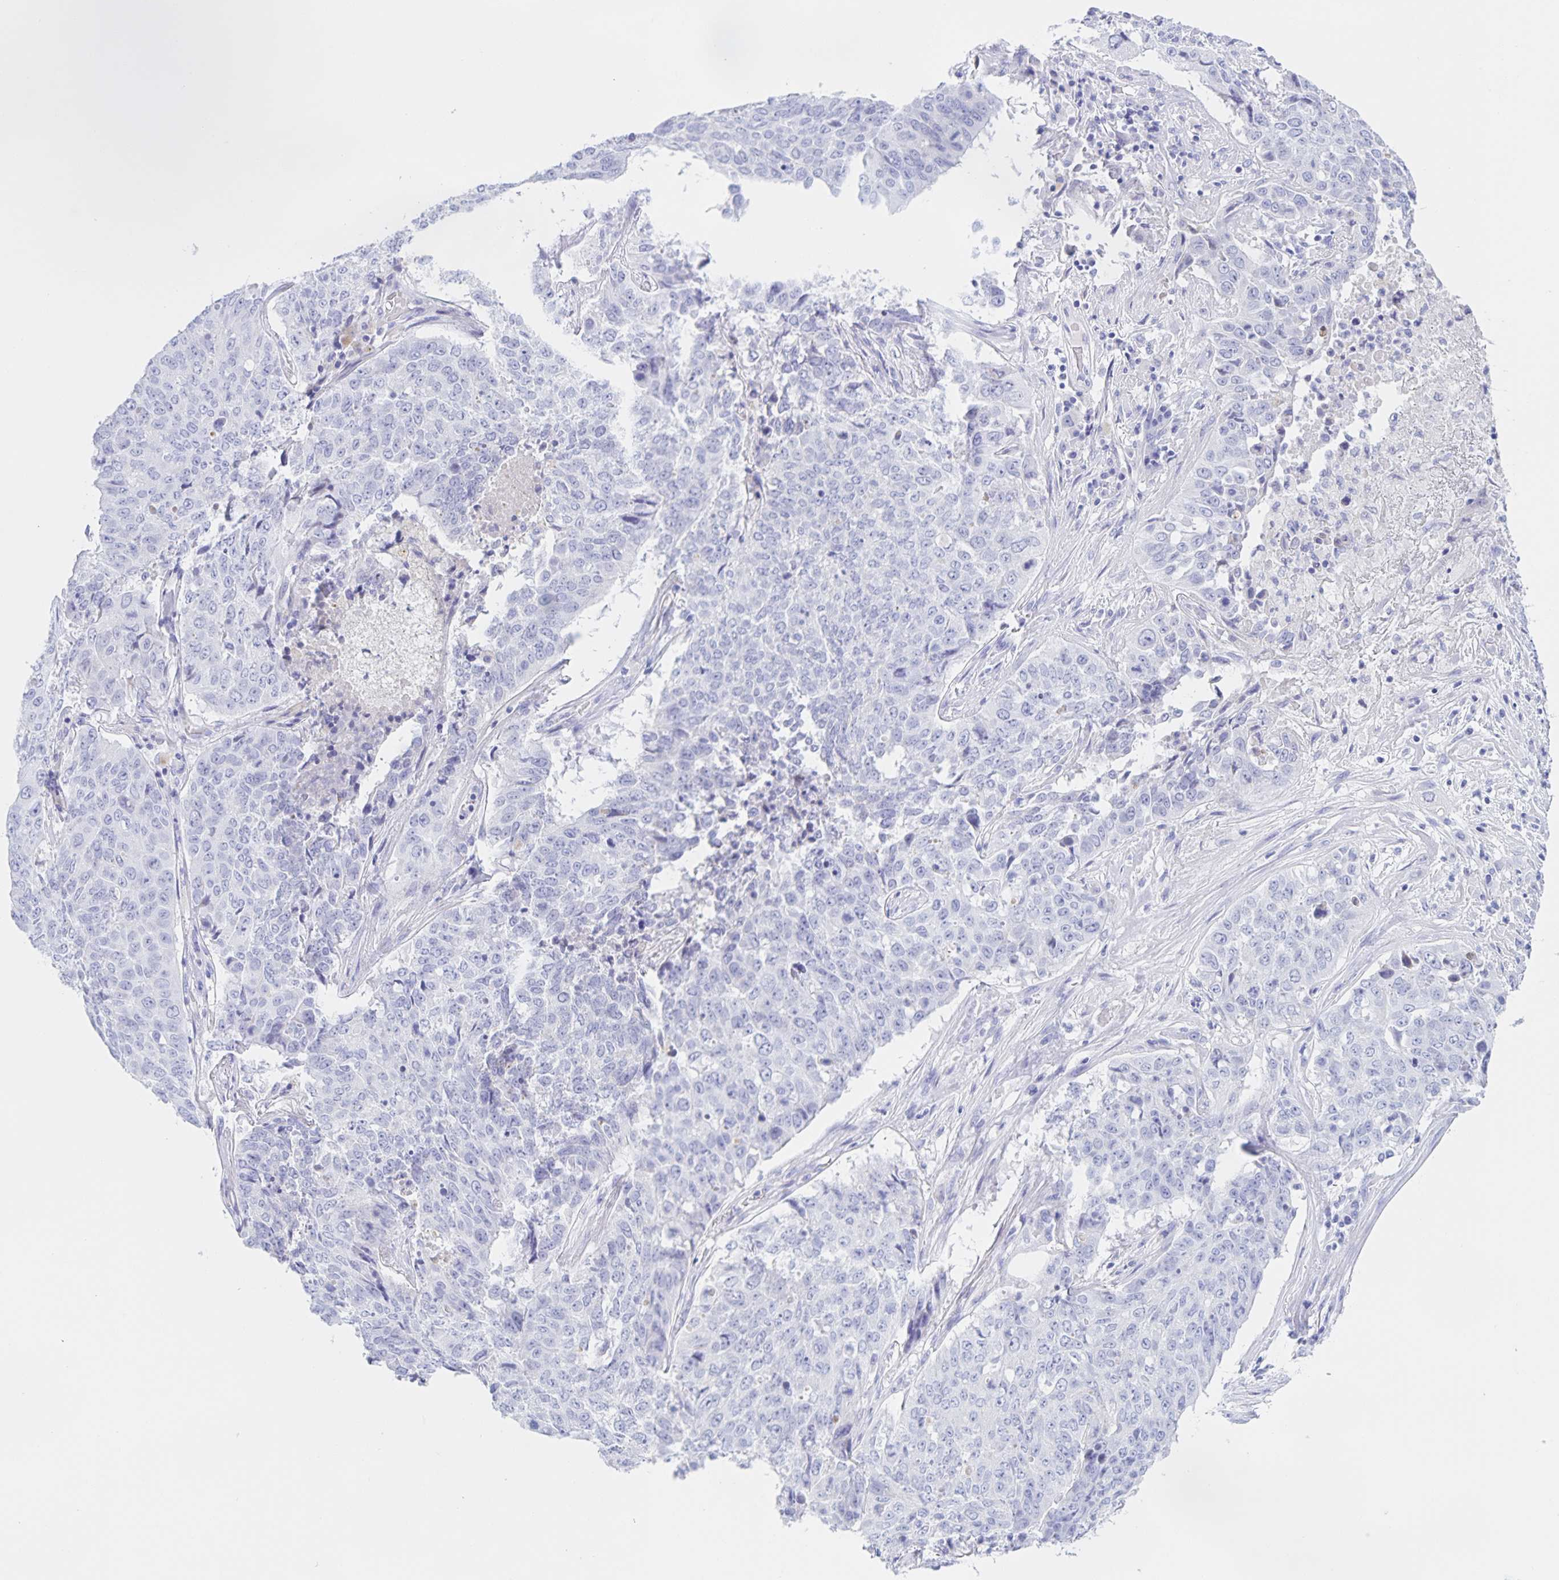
{"staining": {"intensity": "negative", "quantity": "none", "location": "none"}, "tissue": "lung cancer", "cell_type": "Tumor cells", "image_type": "cancer", "snomed": [{"axis": "morphology", "description": "Normal tissue, NOS"}, {"axis": "morphology", "description": "Squamous cell carcinoma, NOS"}, {"axis": "topography", "description": "Bronchus"}, {"axis": "topography", "description": "Lung"}], "caption": "Tumor cells show no significant protein expression in squamous cell carcinoma (lung).", "gene": "CATSPER4", "patient": {"sex": "male", "age": 64}}